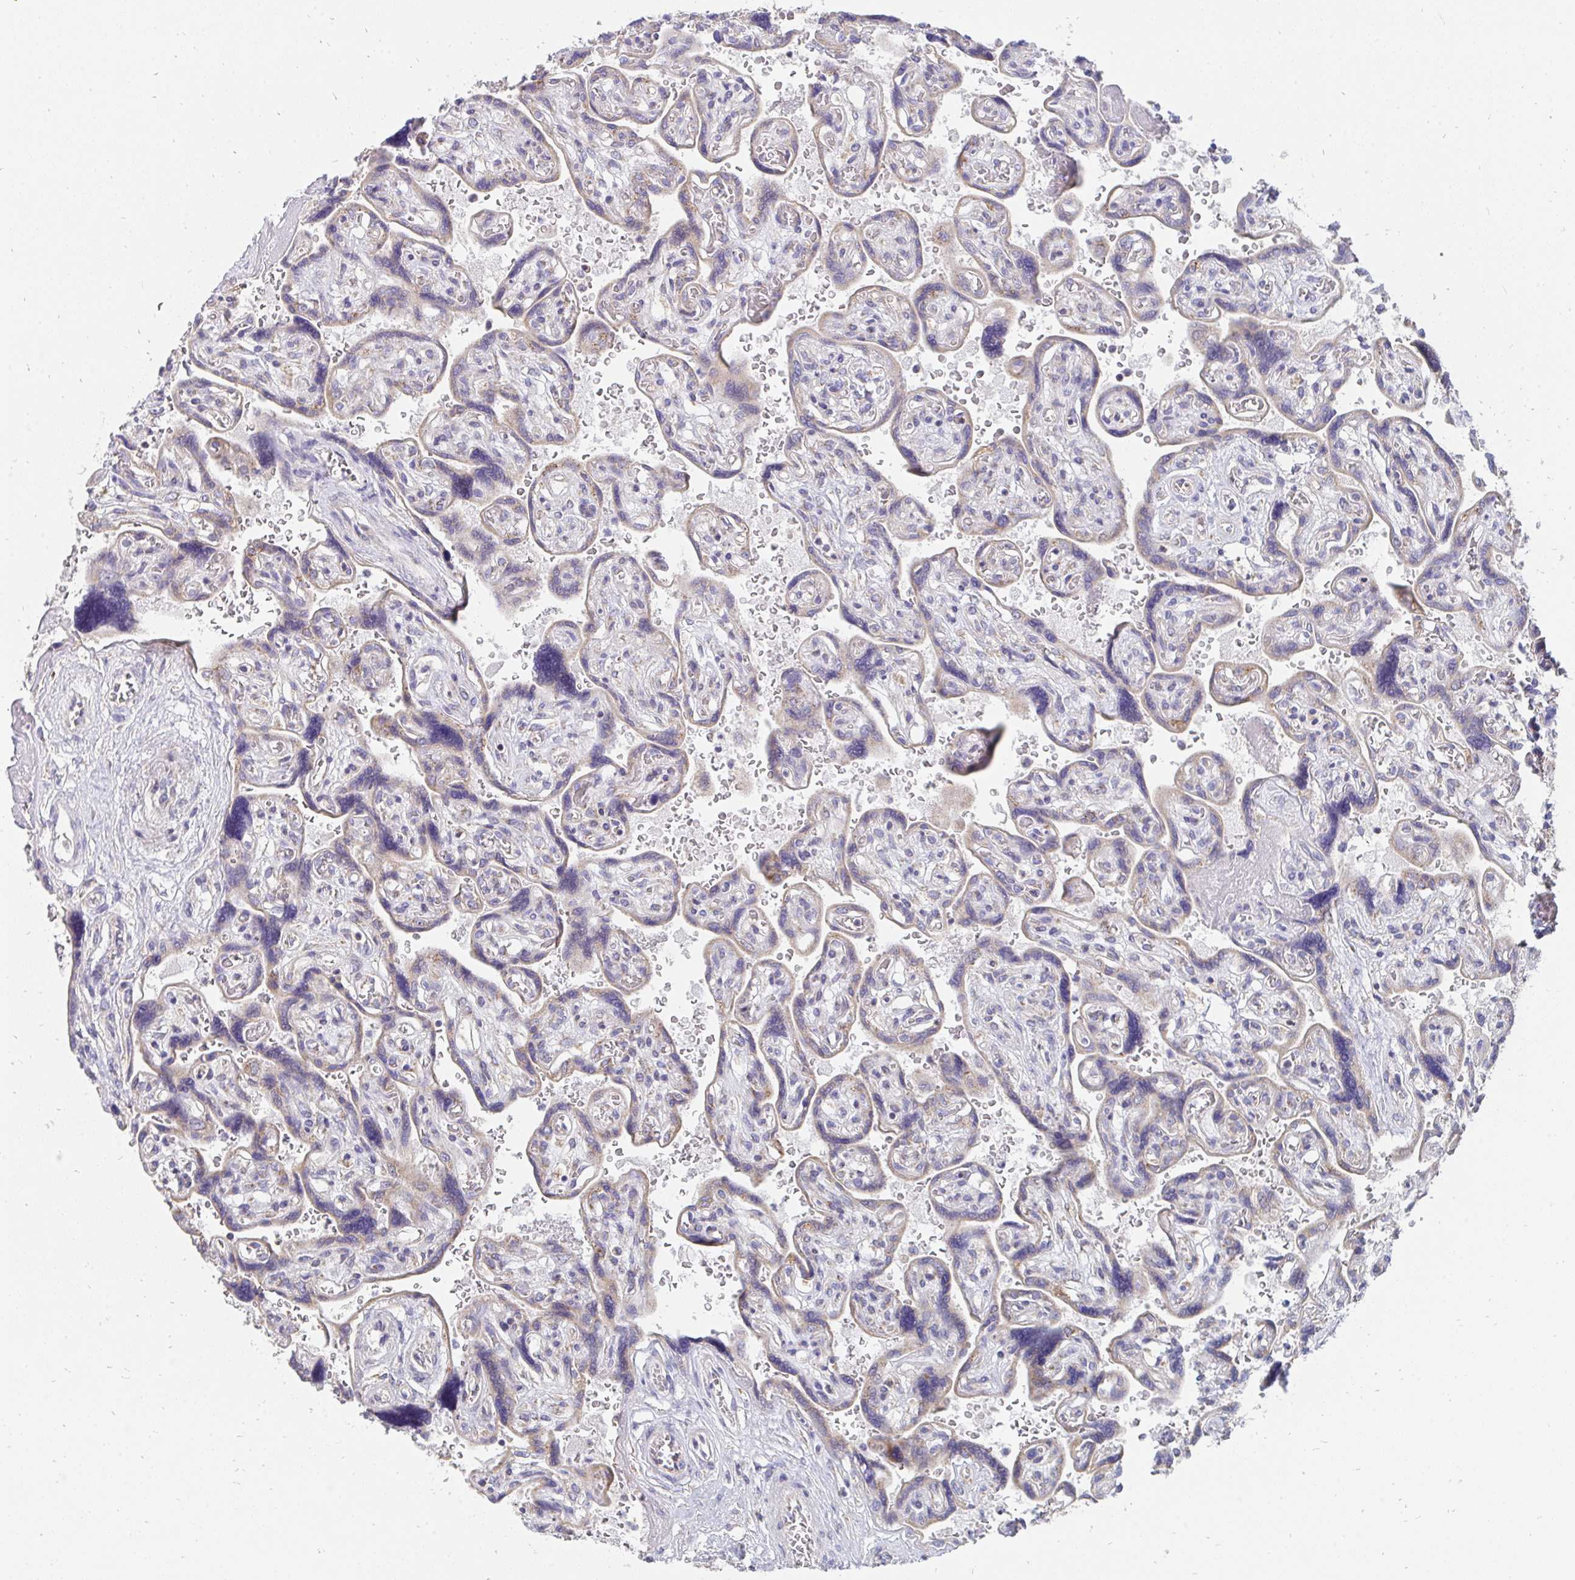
{"staining": {"intensity": "strong", "quantity": ">75%", "location": "cytoplasmic/membranous"}, "tissue": "placenta", "cell_type": "Decidual cells", "image_type": "normal", "snomed": [{"axis": "morphology", "description": "Normal tissue, NOS"}, {"axis": "topography", "description": "Placenta"}], "caption": "IHC image of normal human placenta stained for a protein (brown), which shows high levels of strong cytoplasmic/membranous positivity in approximately >75% of decidual cells.", "gene": "PC", "patient": {"sex": "female", "age": 32}}